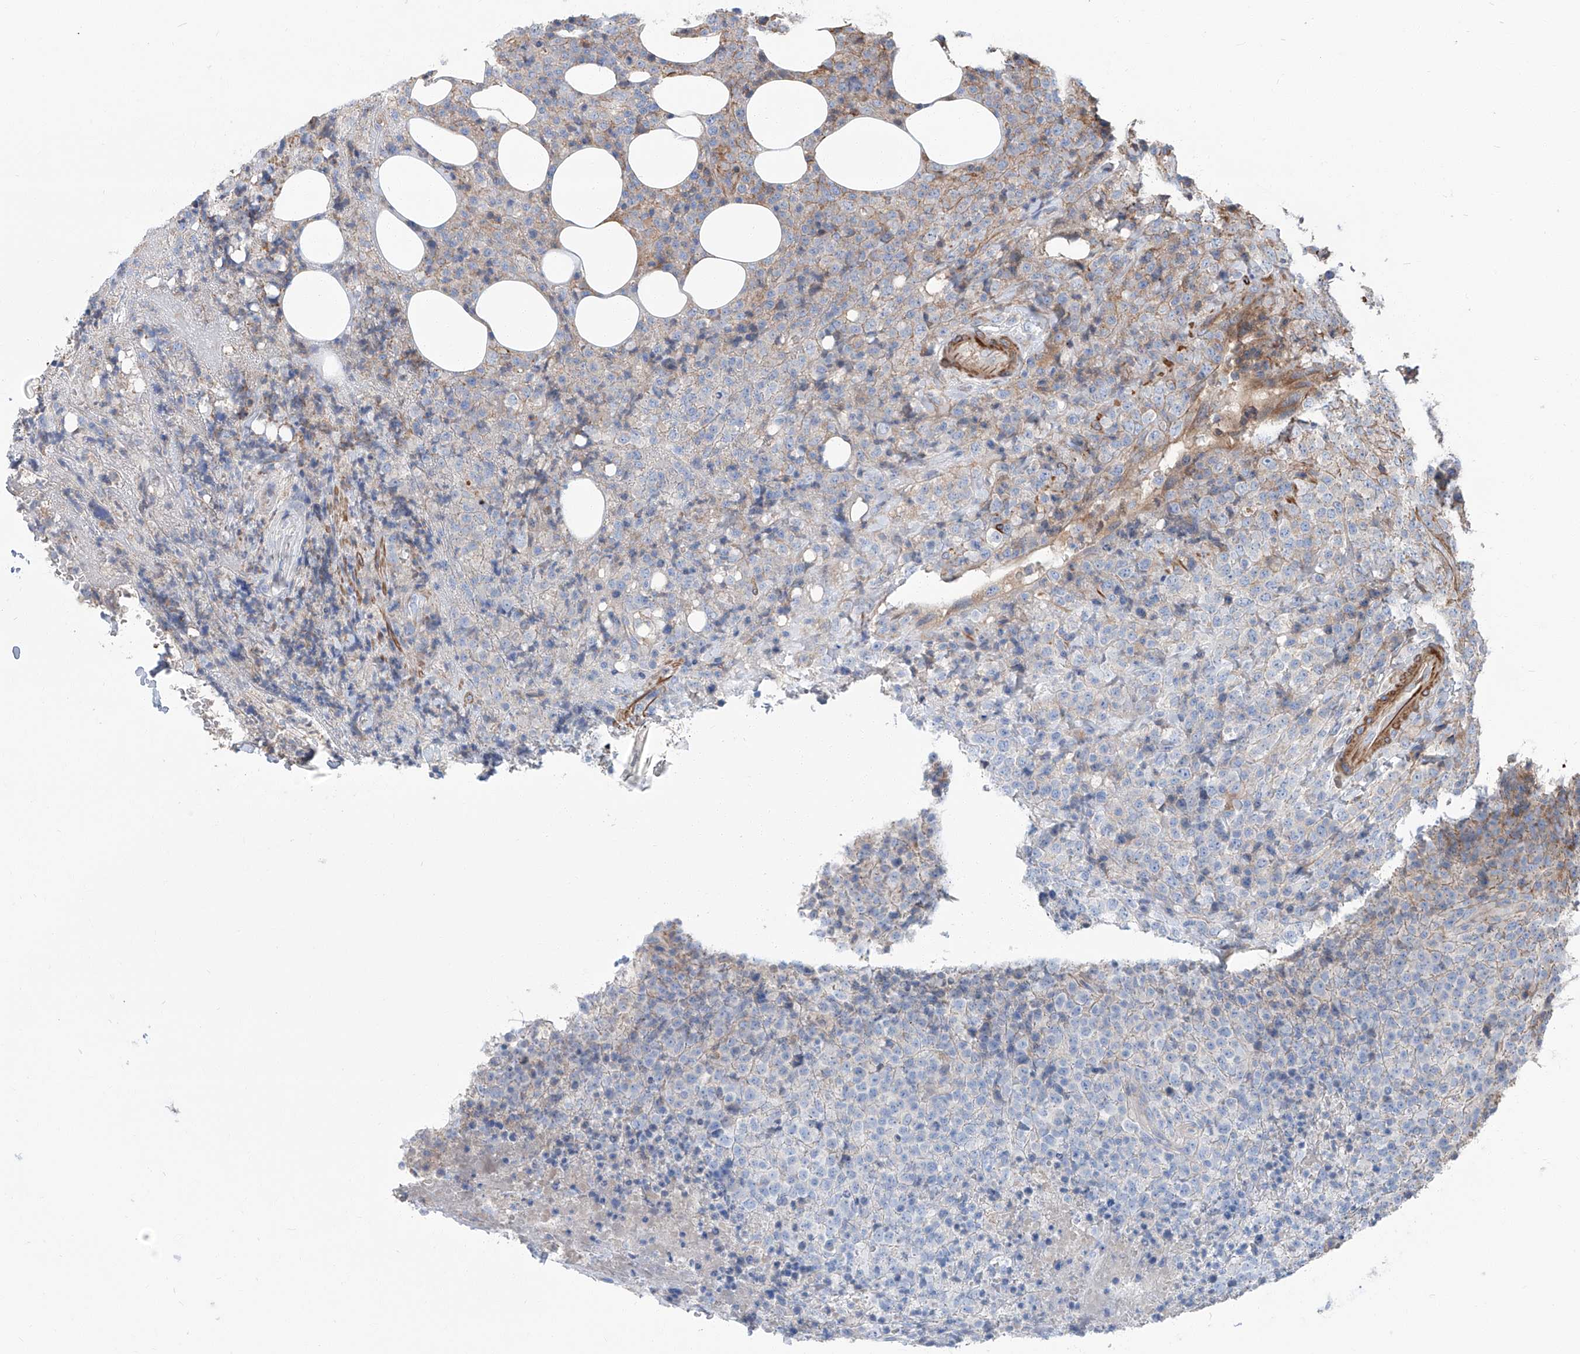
{"staining": {"intensity": "negative", "quantity": "none", "location": "none"}, "tissue": "lymphoma", "cell_type": "Tumor cells", "image_type": "cancer", "snomed": [{"axis": "morphology", "description": "Malignant lymphoma, non-Hodgkin's type, High grade"}, {"axis": "topography", "description": "Lymph node"}], "caption": "The micrograph demonstrates no significant expression in tumor cells of high-grade malignant lymphoma, non-Hodgkin's type. (IHC, brightfield microscopy, high magnification).", "gene": "PIEZO2", "patient": {"sex": "male", "age": 13}}